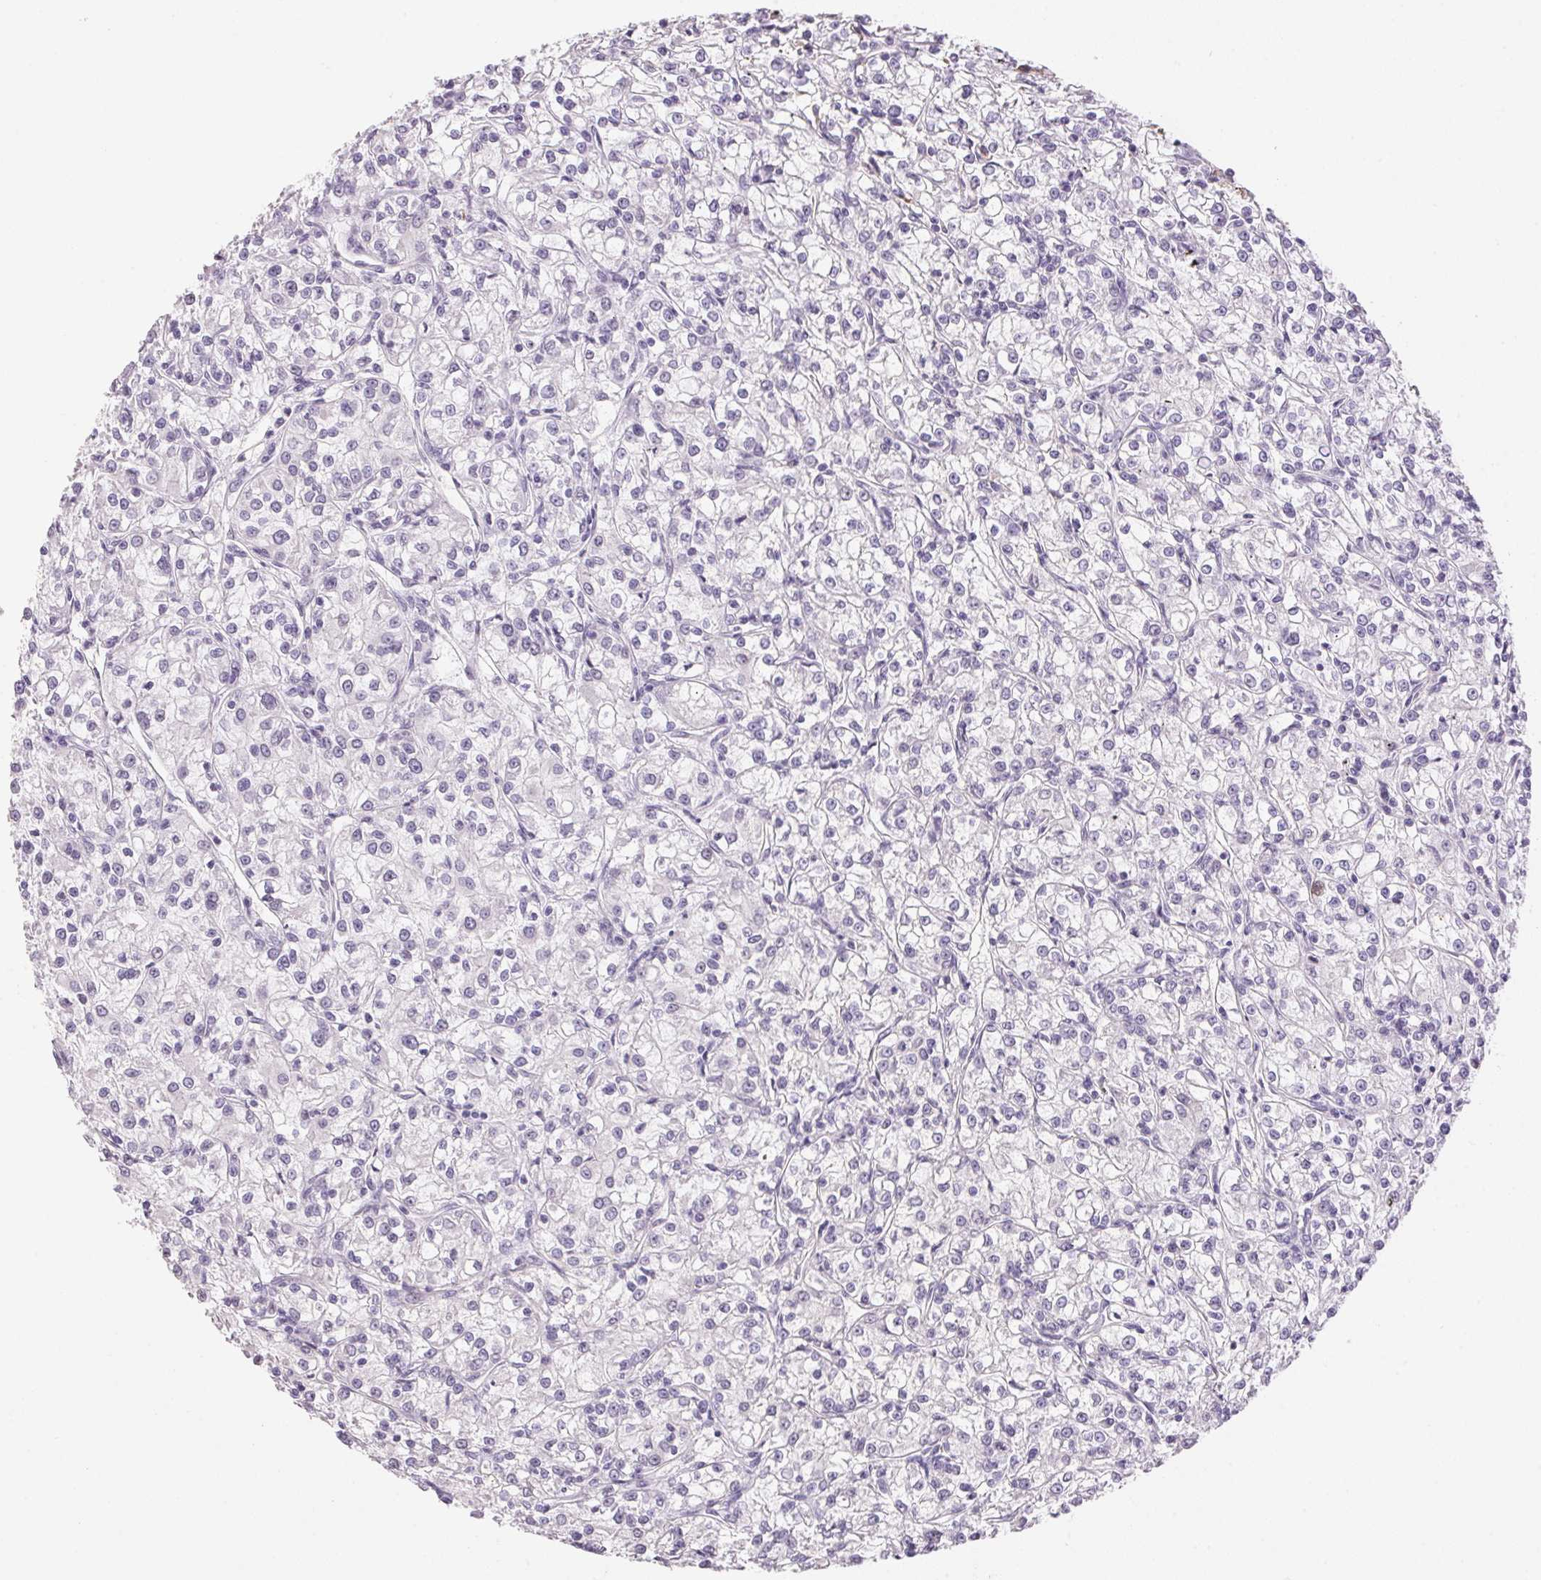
{"staining": {"intensity": "negative", "quantity": "none", "location": "none"}, "tissue": "renal cancer", "cell_type": "Tumor cells", "image_type": "cancer", "snomed": [{"axis": "morphology", "description": "Adenocarcinoma, NOS"}, {"axis": "topography", "description": "Kidney"}], "caption": "High magnification brightfield microscopy of renal adenocarcinoma stained with DAB (3,3'-diaminobenzidine) (brown) and counterstained with hematoxylin (blue): tumor cells show no significant expression.", "gene": "GYG2", "patient": {"sex": "female", "age": 59}}